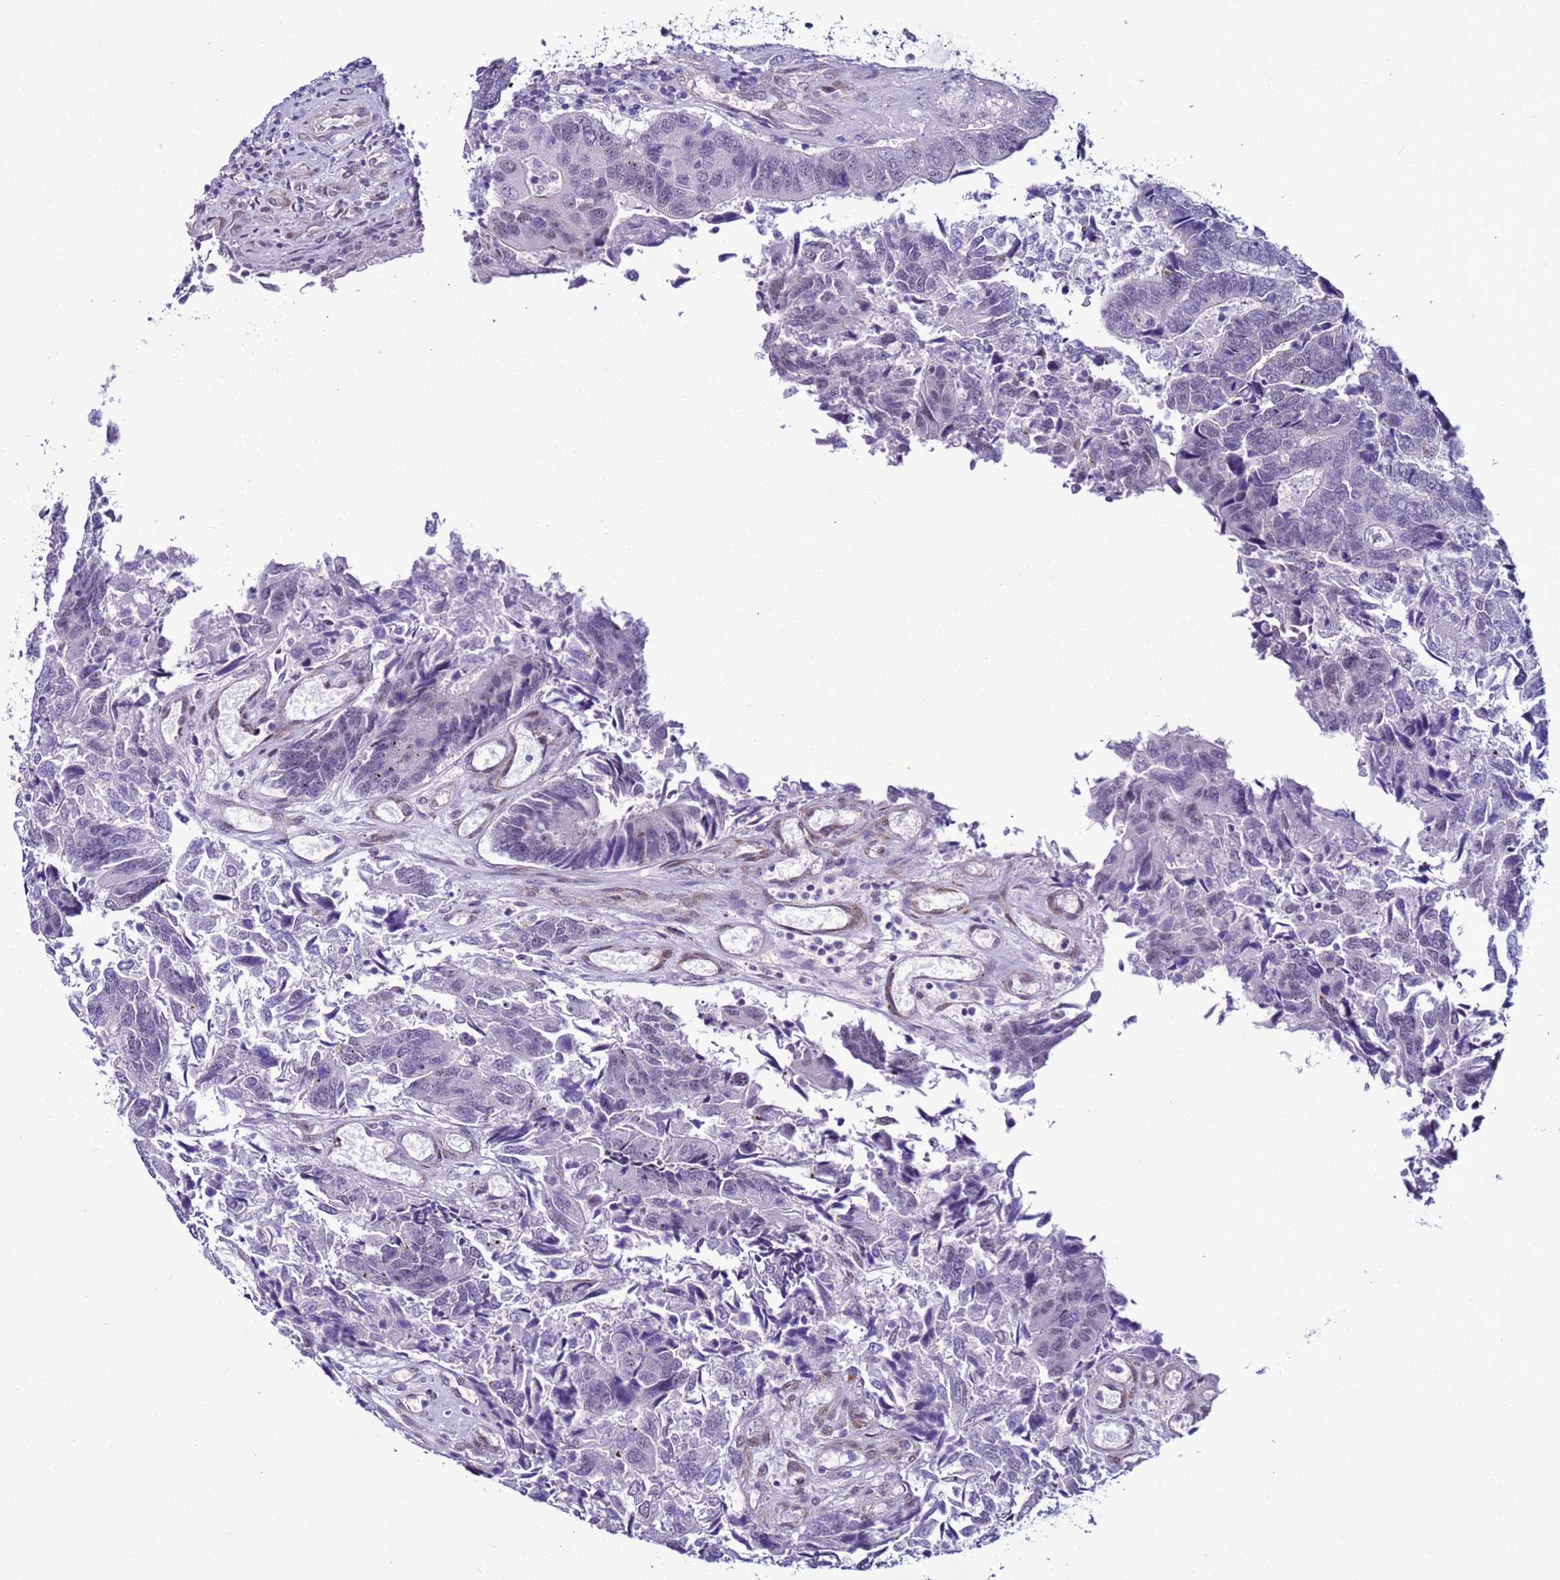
{"staining": {"intensity": "negative", "quantity": "none", "location": "none"}, "tissue": "colorectal cancer", "cell_type": "Tumor cells", "image_type": "cancer", "snomed": [{"axis": "morphology", "description": "Adenocarcinoma, NOS"}, {"axis": "topography", "description": "Colon"}], "caption": "This image is of adenocarcinoma (colorectal) stained with immunohistochemistry to label a protein in brown with the nuclei are counter-stained blue. There is no staining in tumor cells. (DAB IHC with hematoxylin counter stain).", "gene": "LRRC10B", "patient": {"sex": "female", "age": 67}}